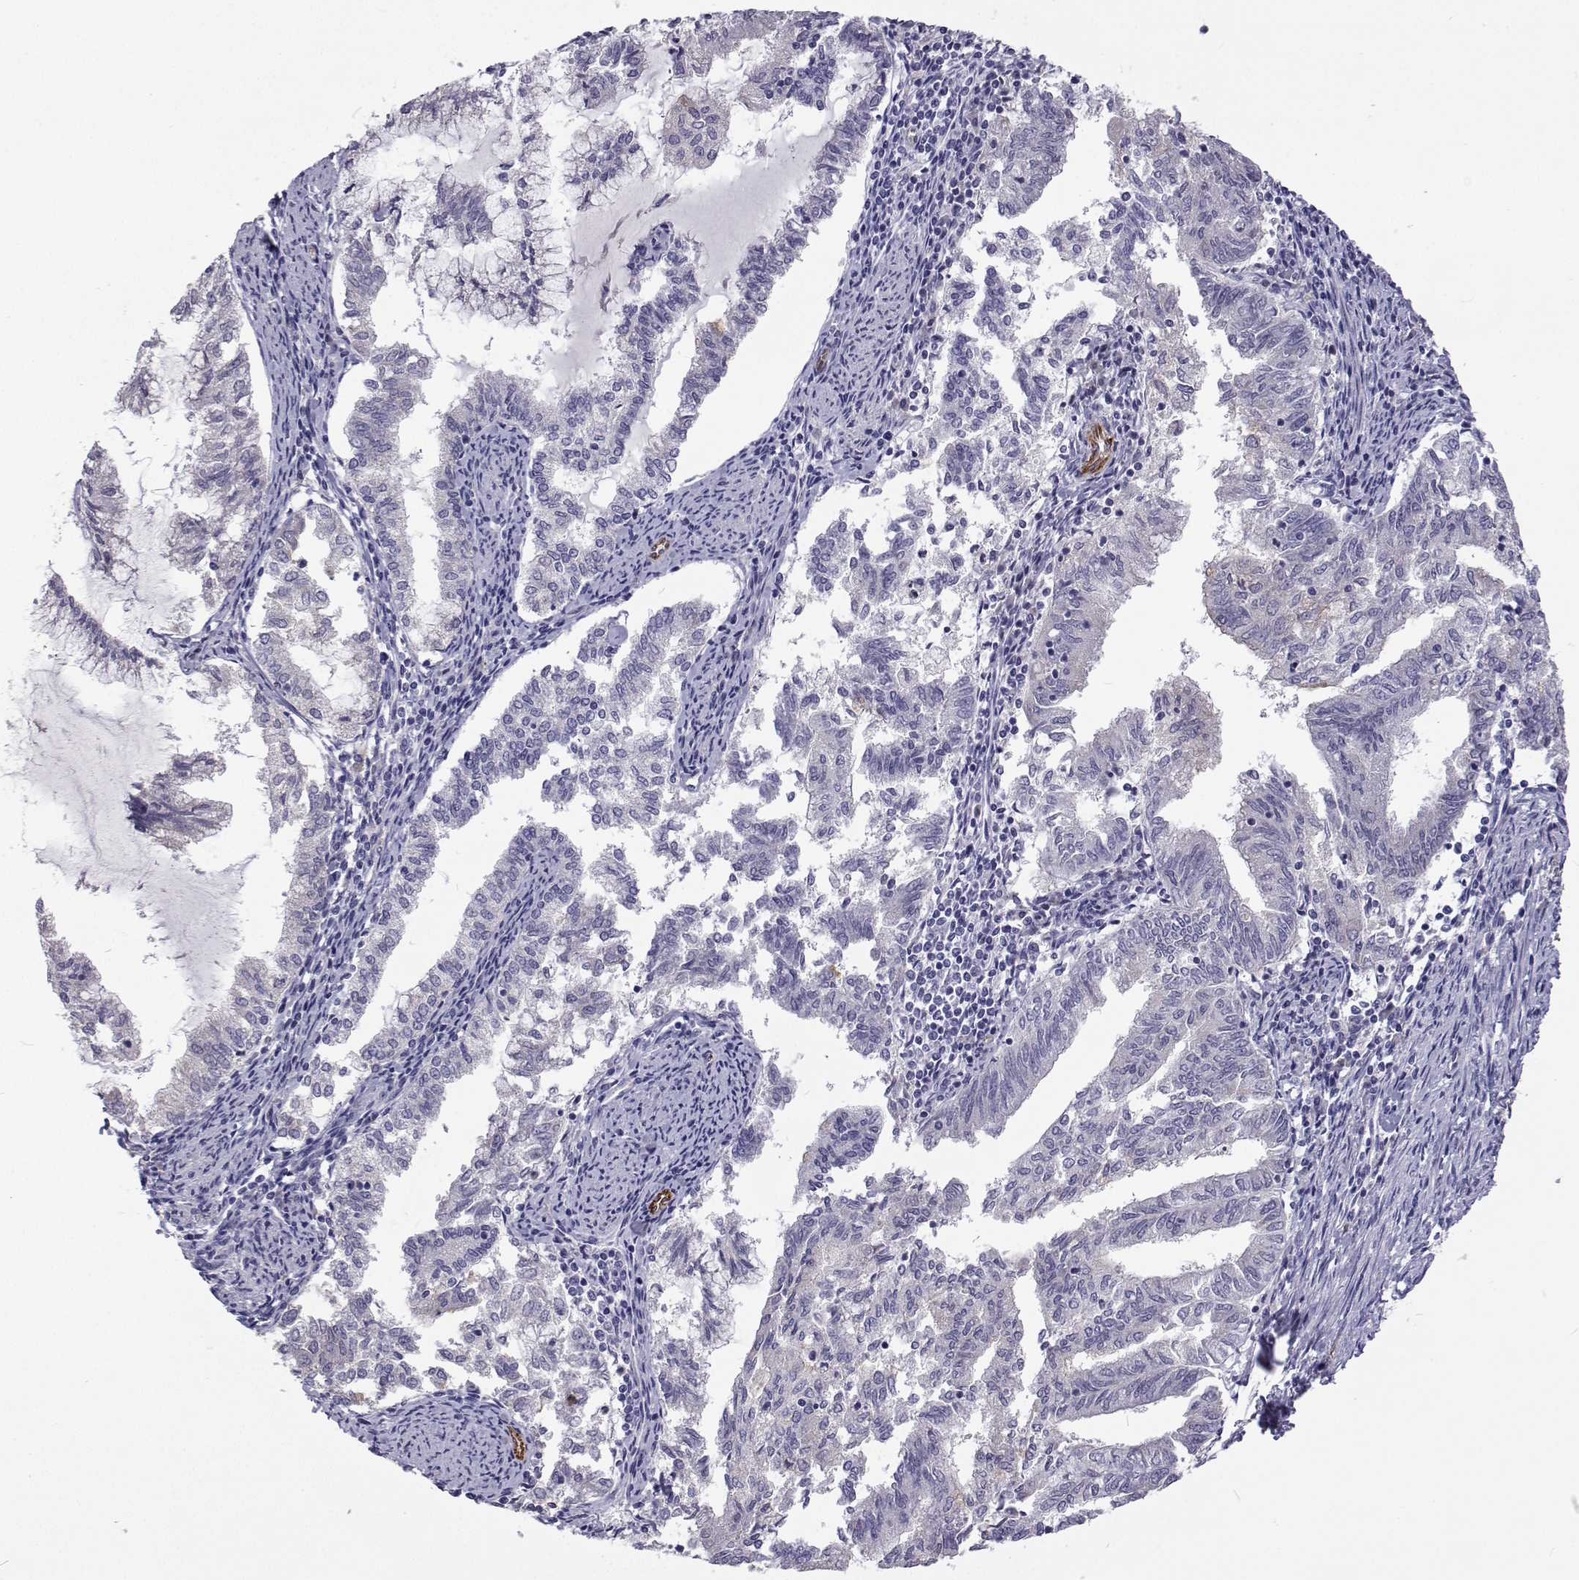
{"staining": {"intensity": "negative", "quantity": "none", "location": "none"}, "tissue": "endometrial cancer", "cell_type": "Tumor cells", "image_type": "cancer", "snomed": [{"axis": "morphology", "description": "Adenocarcinoma, NOS"}, {"axis": "topography", "description": "Endometrium"}], "caption": "Immunohistochemistry (IHC) of human endometrial adenocarcinoma demonstrates no staining in tumor cells.", "gene": "NPR3", "patient": {"sex": "female", "age": 79}}